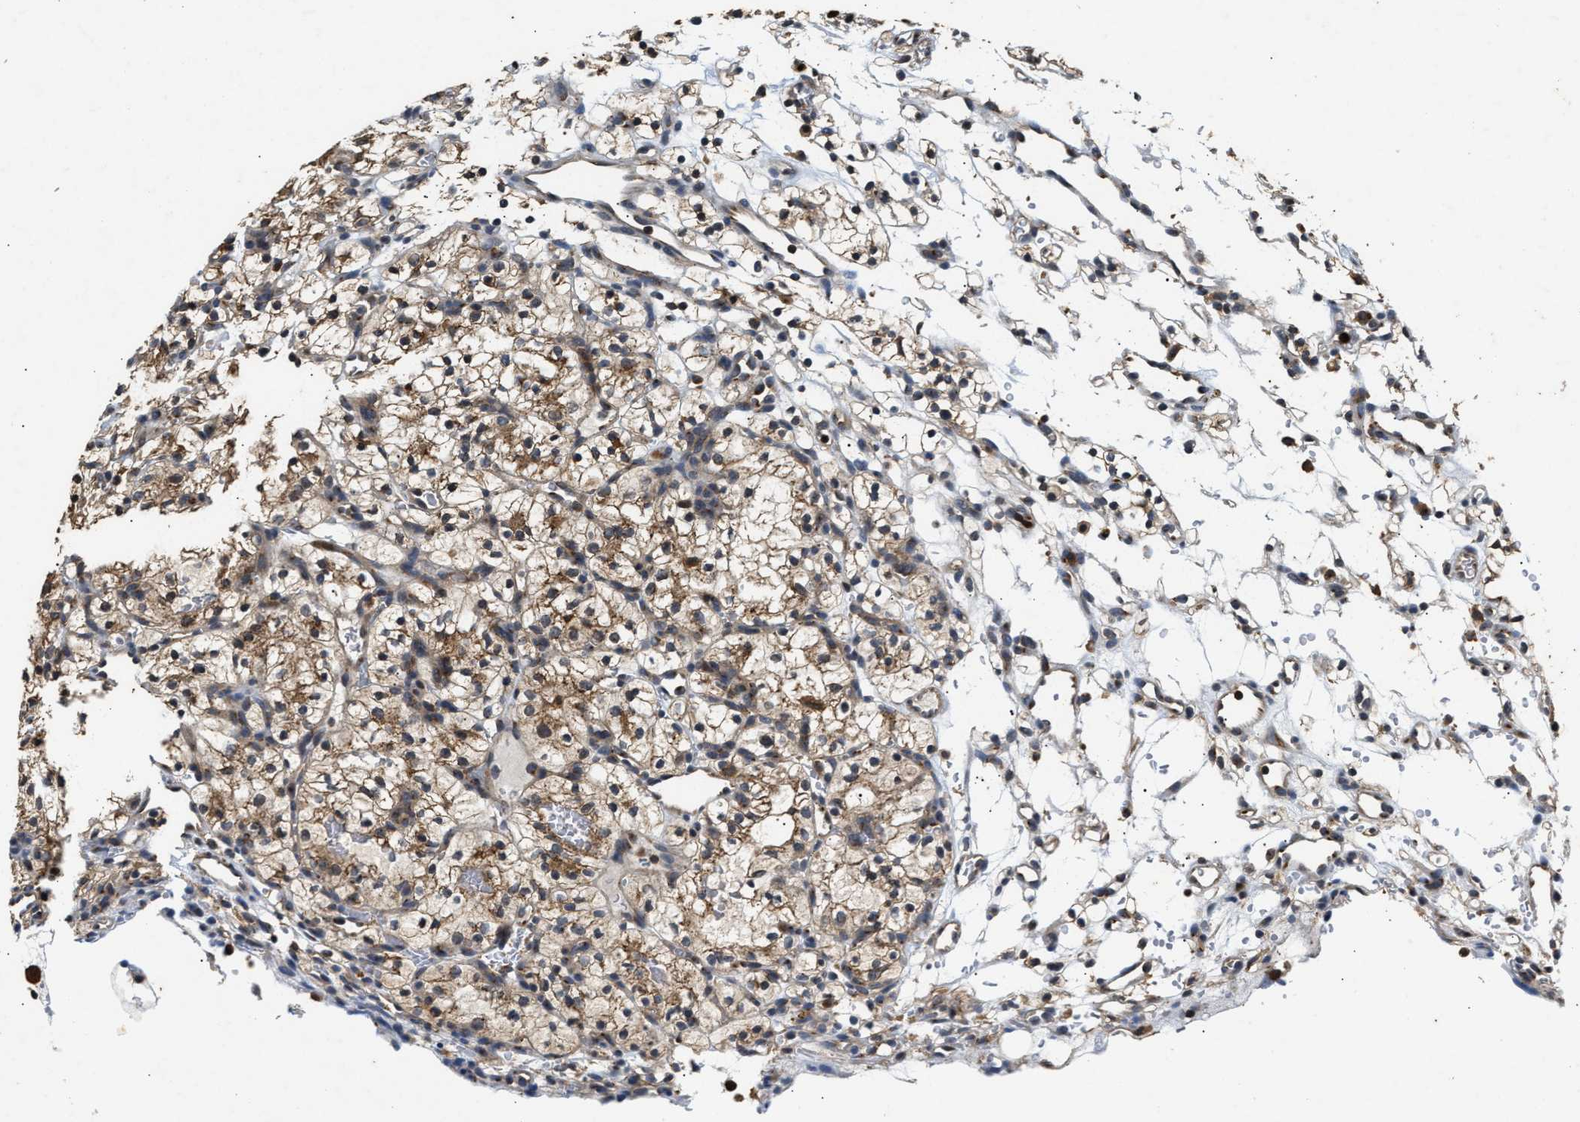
{"staining": {"intensity": "moderate", "quantity": "25%-75%", "location": "cytoplasmic/membranous"}, "tissue": "renal cancer", "cell_type": "Tumor cells", "image_type": "cancer", "snomed": [{"axis": "morphology", "description": "Adenocarcinoma, NOS"}, {"axis": "topography", "description": "Kidney"}], "caption": "This micrograph exhibits IHC staining of human renal cancer (adenocarcinoma), with medium moderate cytoplasmic/membranous positivity in about 25%-75% of tumor cells.", "gene": "CHUK", "patient": {"sex": "female", "age": 57}}